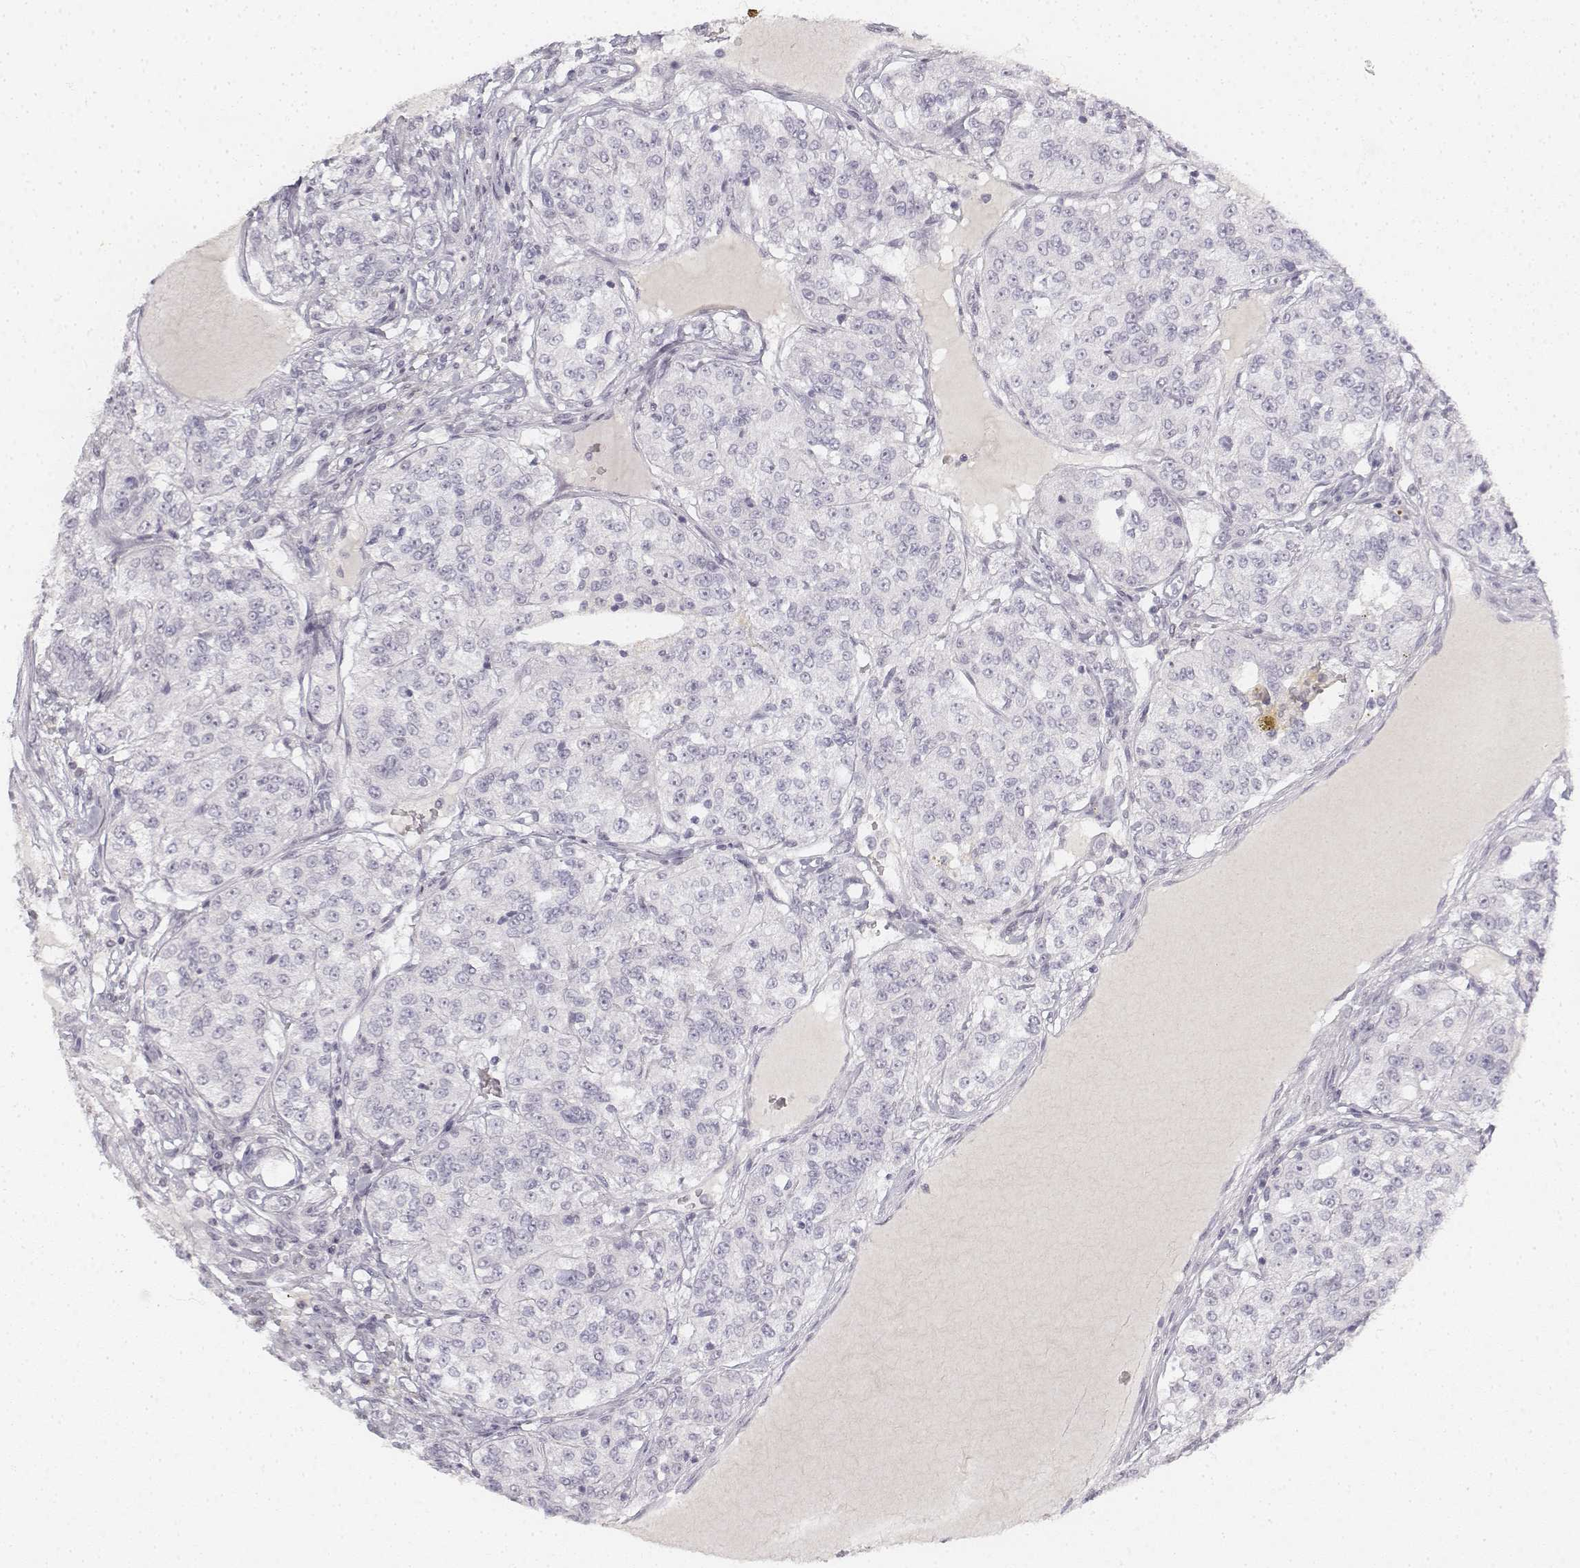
{"staining": {"intensity": "negative", "quantity": "none", "location": "none"}, "tissue": "renal cancer", "cell_type": "Tumor cells", "image_type": "cancer", "snomed": [{"axis": "morphology", "description": "Adenocarcinoma, NOS"}, {"axis": "topography", "description": "Kidney"}], "caption": "Tumor cells are negative for protein expression in human adenocarcinoma (renal). (Stains: DAB (3,3'-diaminobenzidine) immunohistochemistry (IHC) with hematoxylin counter stain, Microscopy: brightfield microscopy at high magnification).", "gene": "KRT84", "patient": {"sex": "female", "age": 63}}